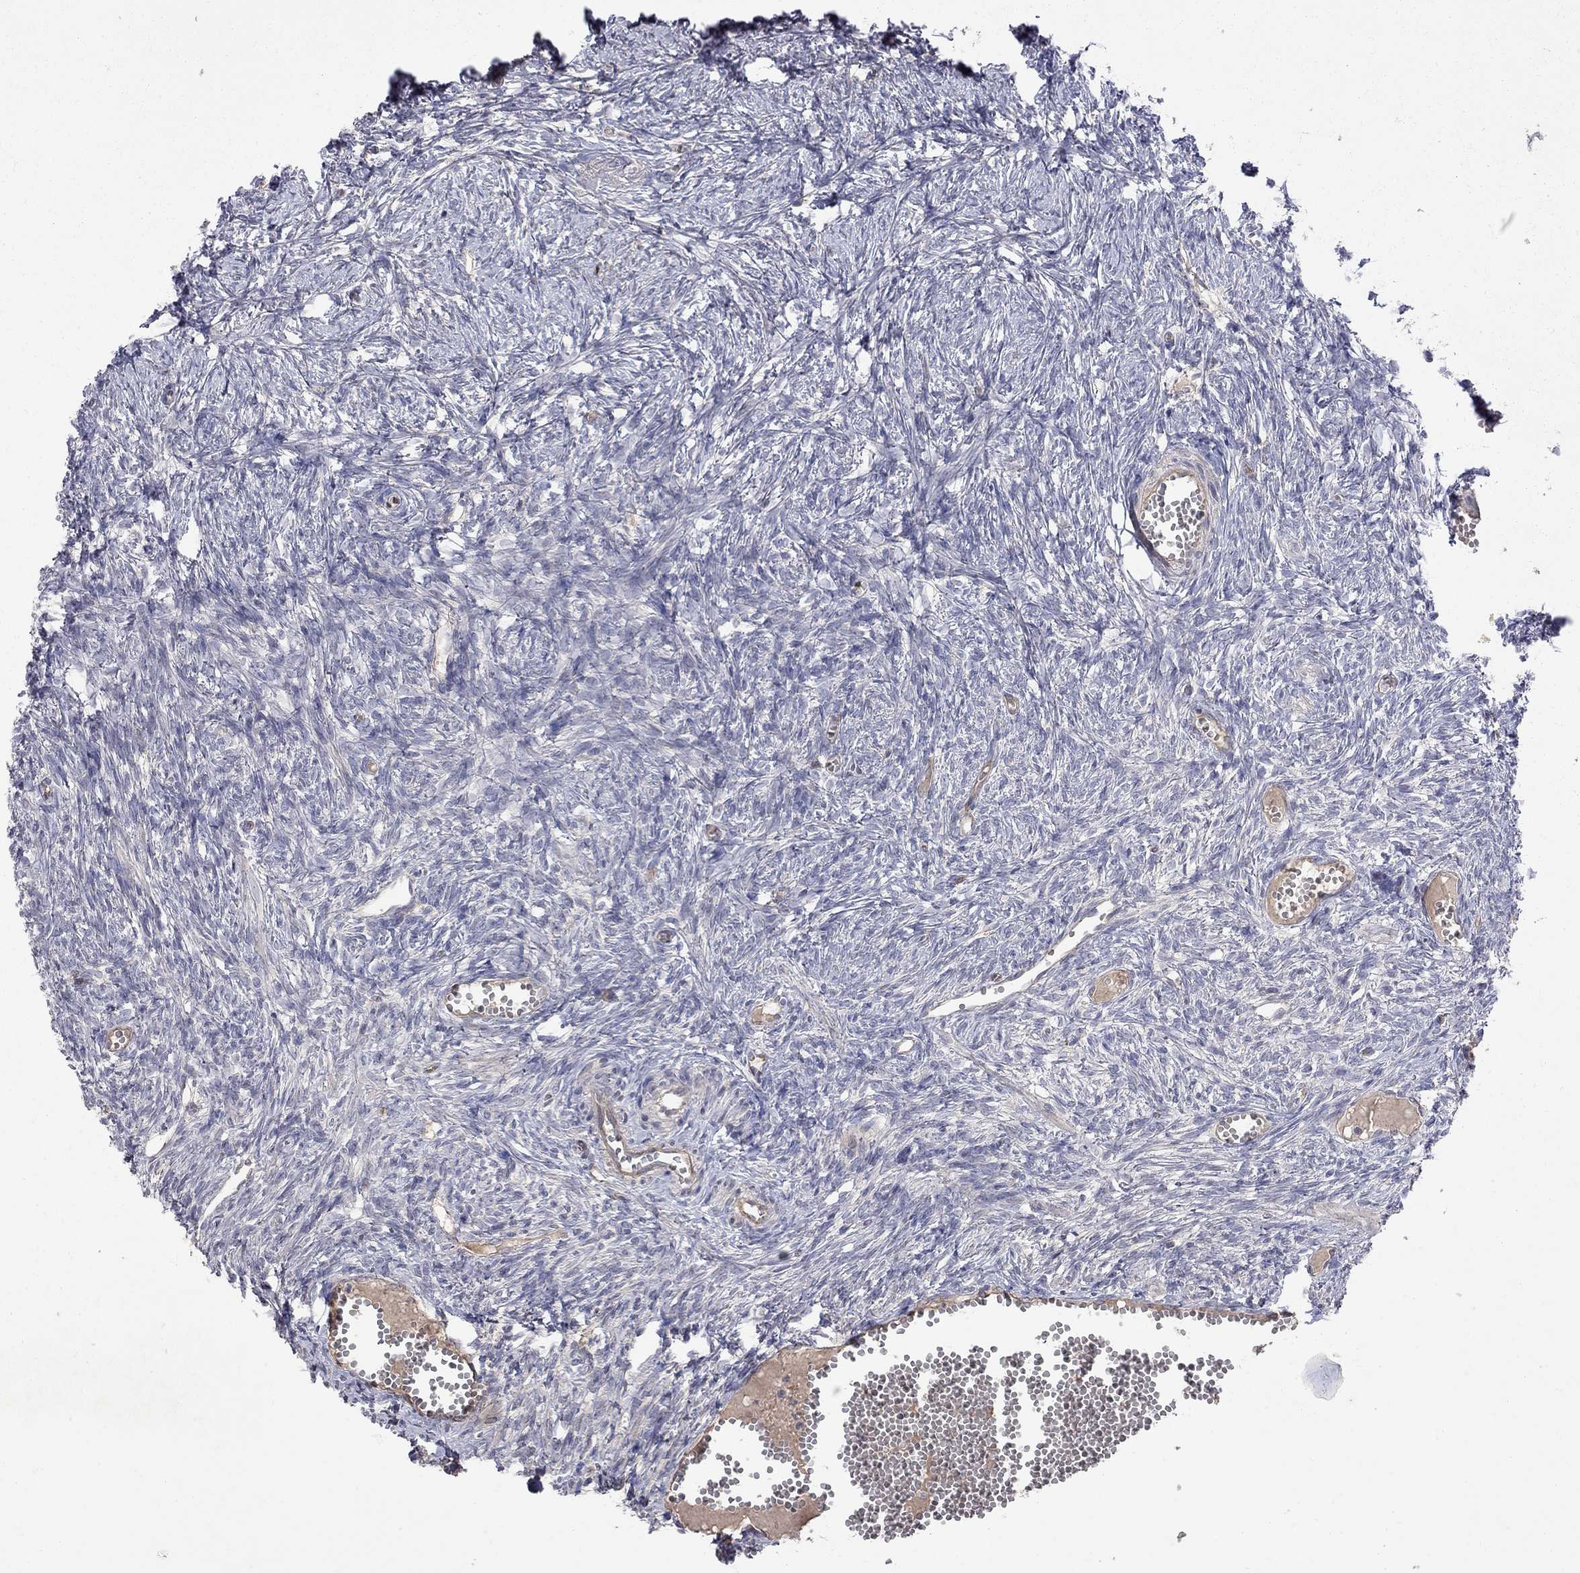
{"staining": {"intensity": "negative", "quantity": "none", "location": "none"}, "tissue": "ovary", "cell_type": "Follicle cells", "image_type": "normal", "snomed": [{"axis": "morphology", "description": "Normal tissue, NOS"}, {"axis": "topography", "description": "Ovary"}], "caption": "Protein analysis of normal ovary reveals no significant expression in follicle cells. (Stains: DAB (3,3'-diaminobenzidine) IHC with hematoxylin counter stain, Microscopy: brightfield microscopy at high magnification).", "gene": "ABI3", "patient": {"sex": "female", "age": 43}}